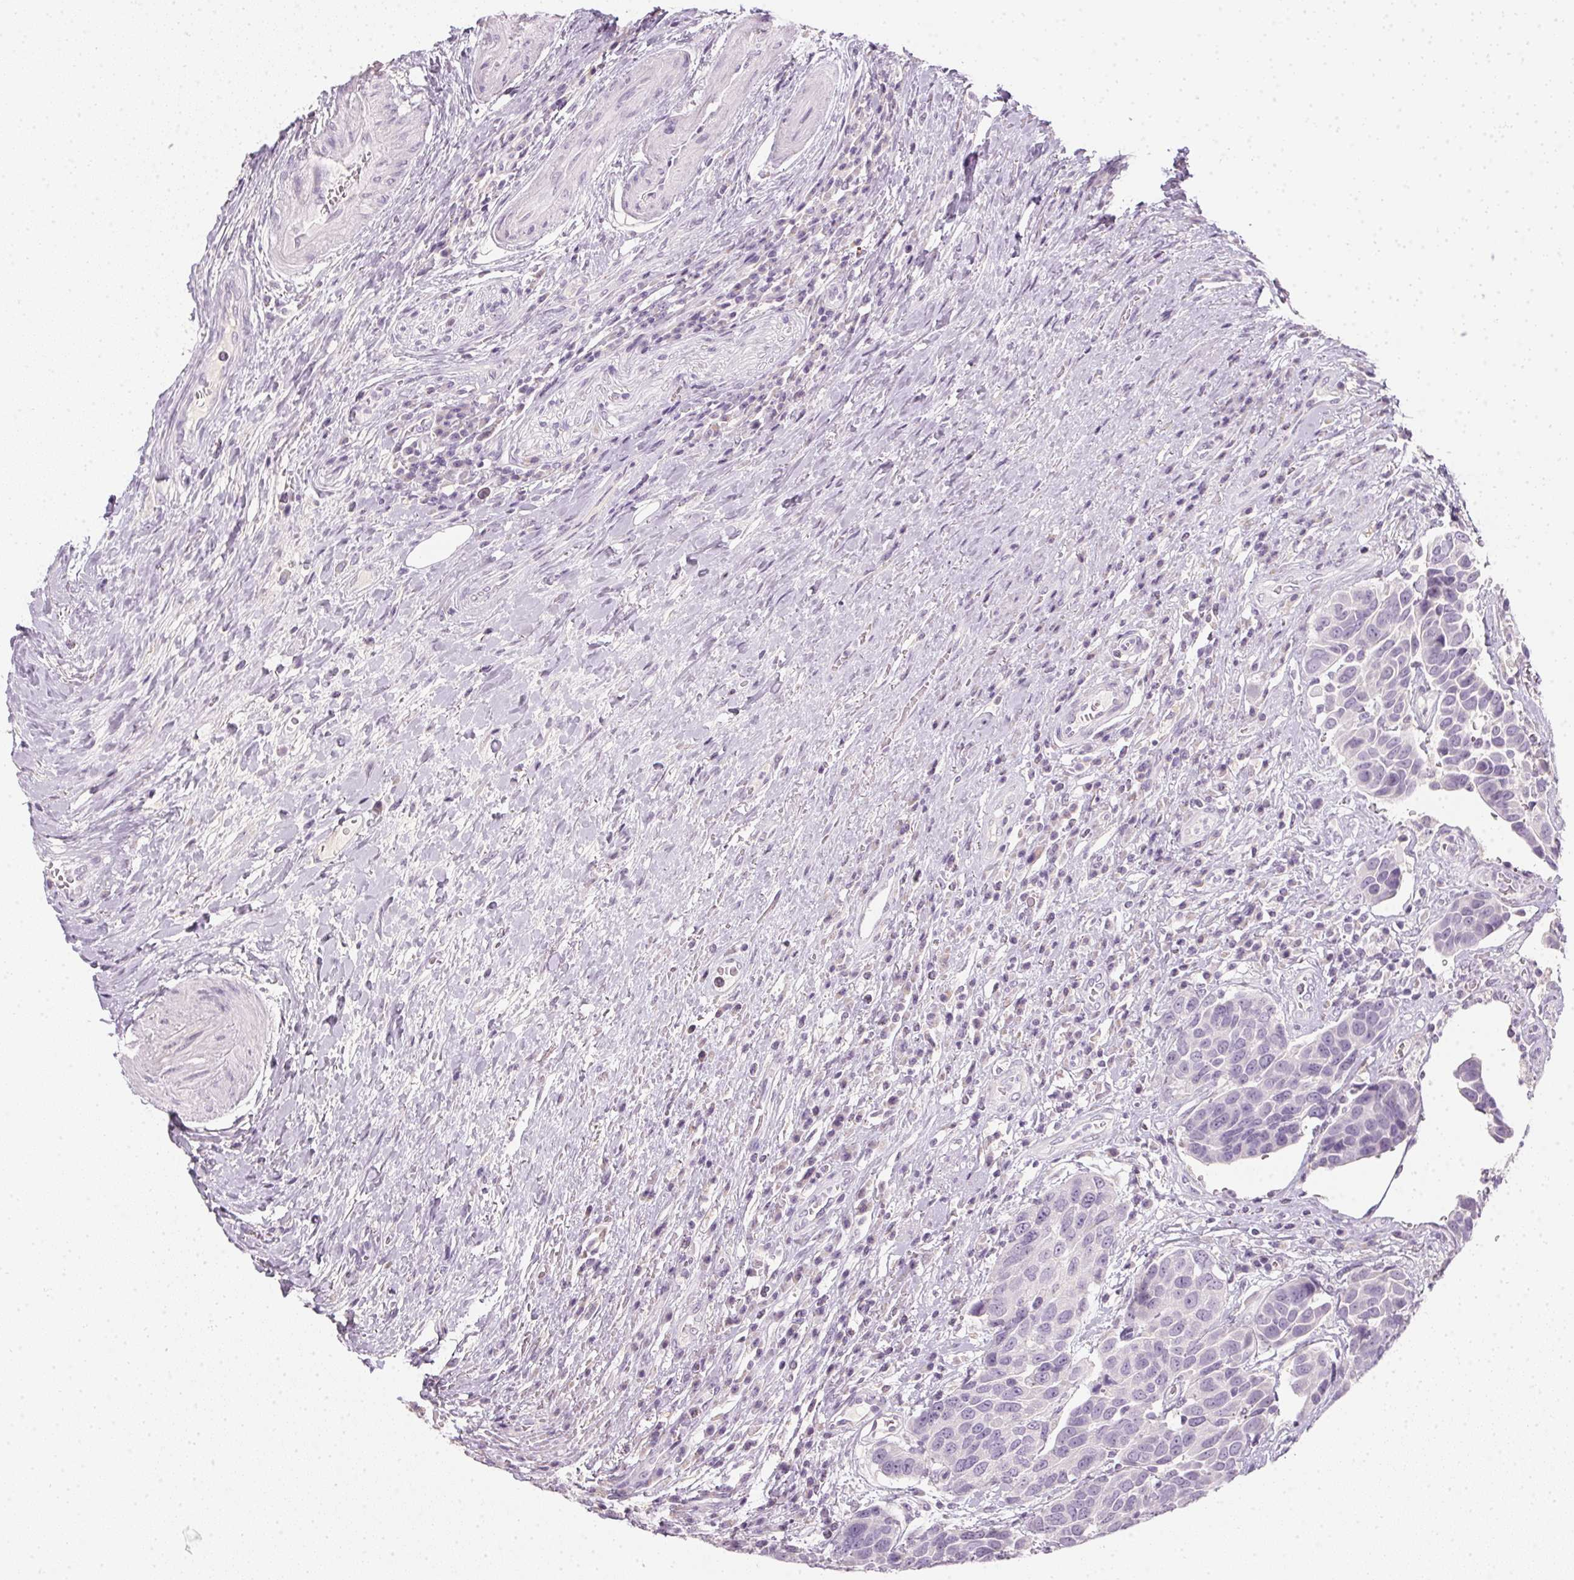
{"staining": {"intensity": "negative", "quantity": "none", "location": "none"}, "tissue": "urothelial cancer", "cell_type": "Tumor cells", "image_type": "cancer", "snomed": [{"axis": "morphology", "description": "Urothelial carcinoma, High grade"}, {"axis": "topography", "description": "Urinary bladder"}], "caption": "This is a micrograph of immunohistochemistry (IHC) staining of urothelial cancer, which shows no staining in tumor cells.", "gene": "TMEM72", "patient": {"sex": "female", "age": 70}}